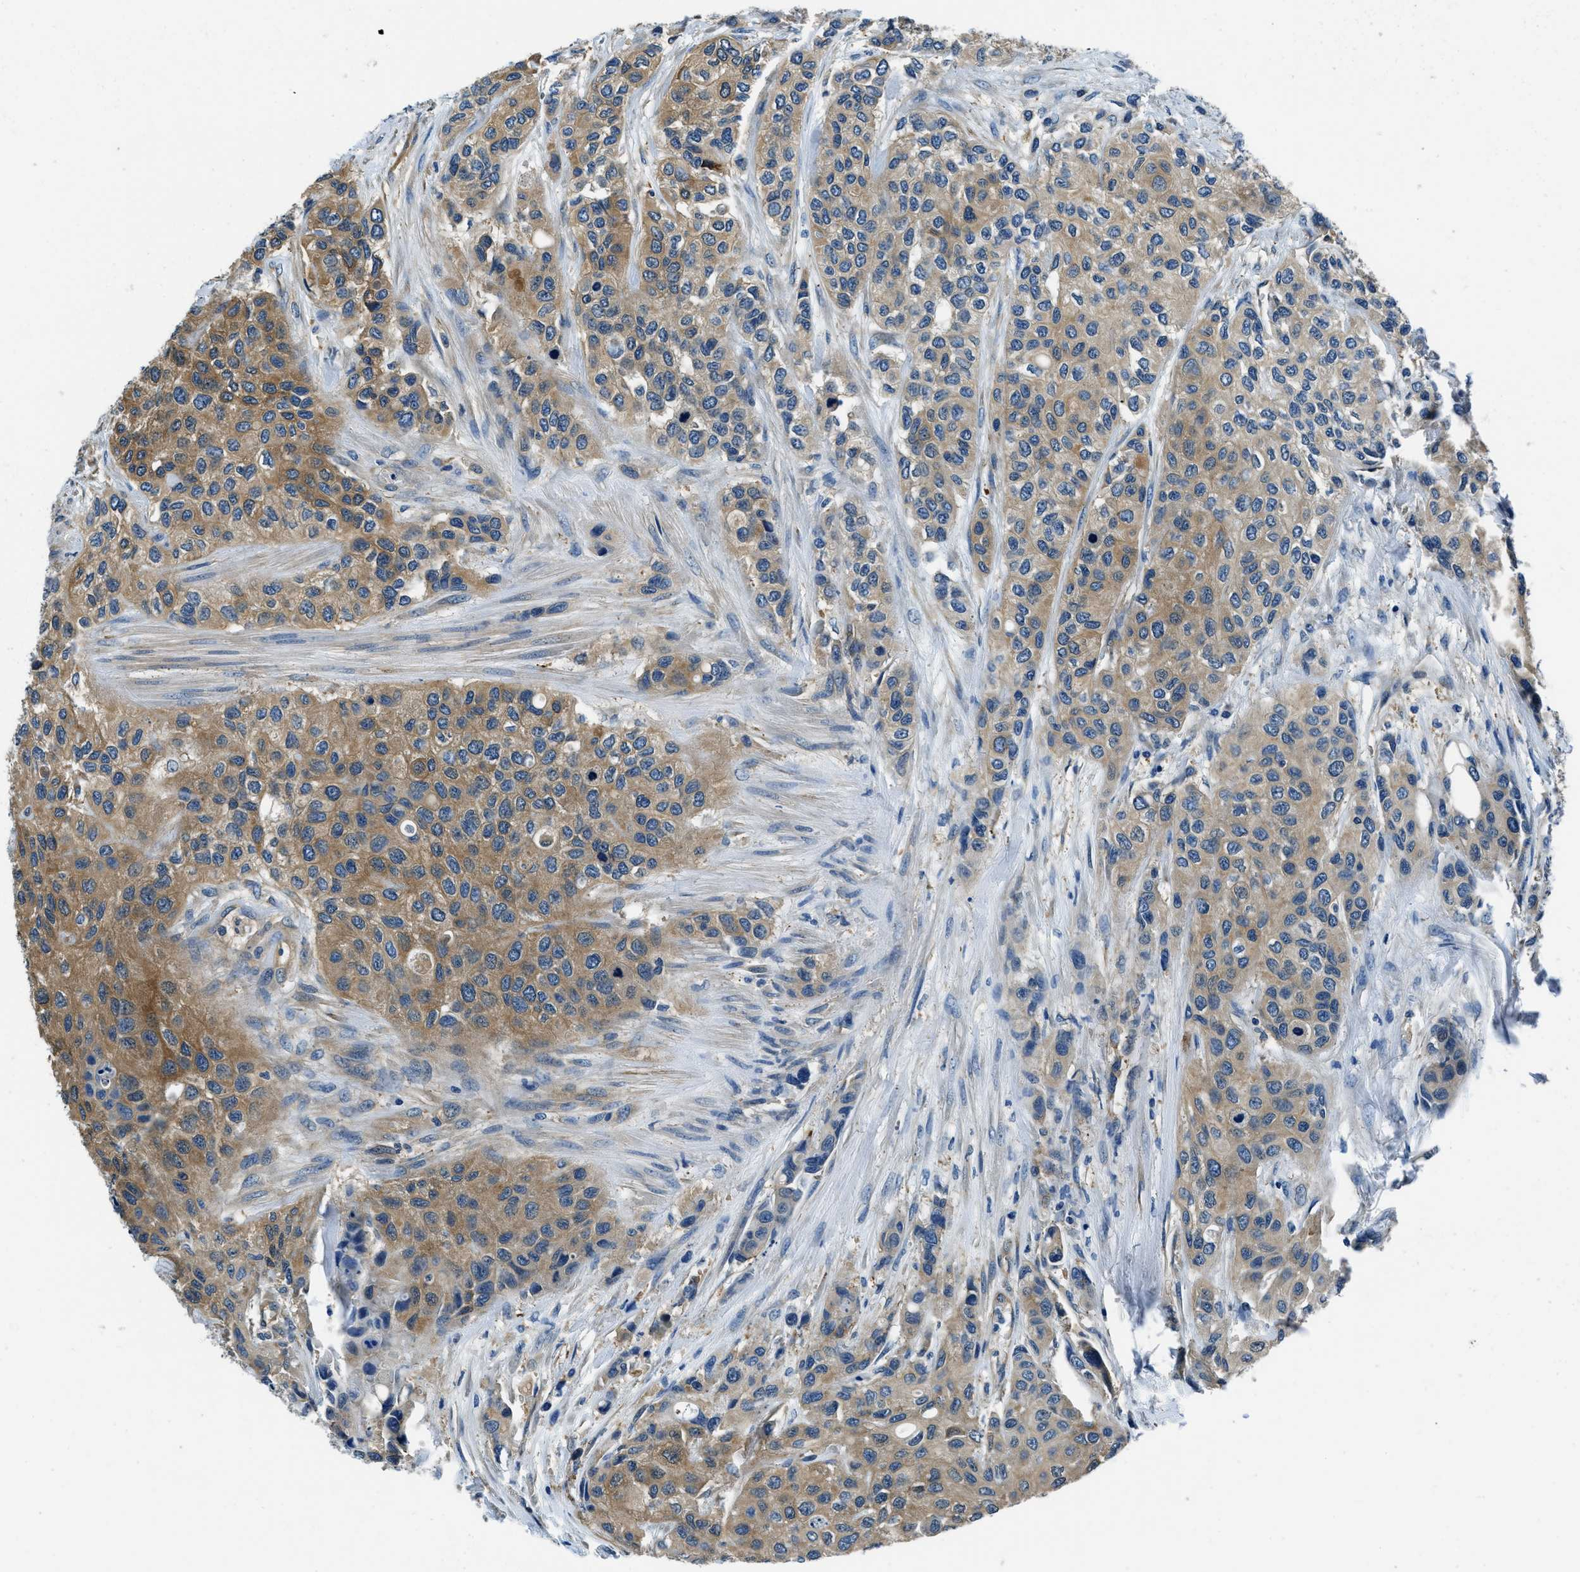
{"staining": {"intensity": "moderate", "quantity": ">75%", "location": "cytoplasmic/membranous"}, "tissue": "urothelial cancer", "cell_type": "Tumor cells", "image_type": "cancer", "snomed": [{"axis": "morphology", "description": "Urothelial carcinoma, High grade"}, {"axis": "topography", "description": "Urinary bladder"}], "caption": "High-grade urothelial carcinoma stained with IHC reveals moderate cytoplasmic/membranous positivity in approximately >75% of tumor cells.", "gene": "TWF1", "patient": {"sex": "female", "age": 56}}